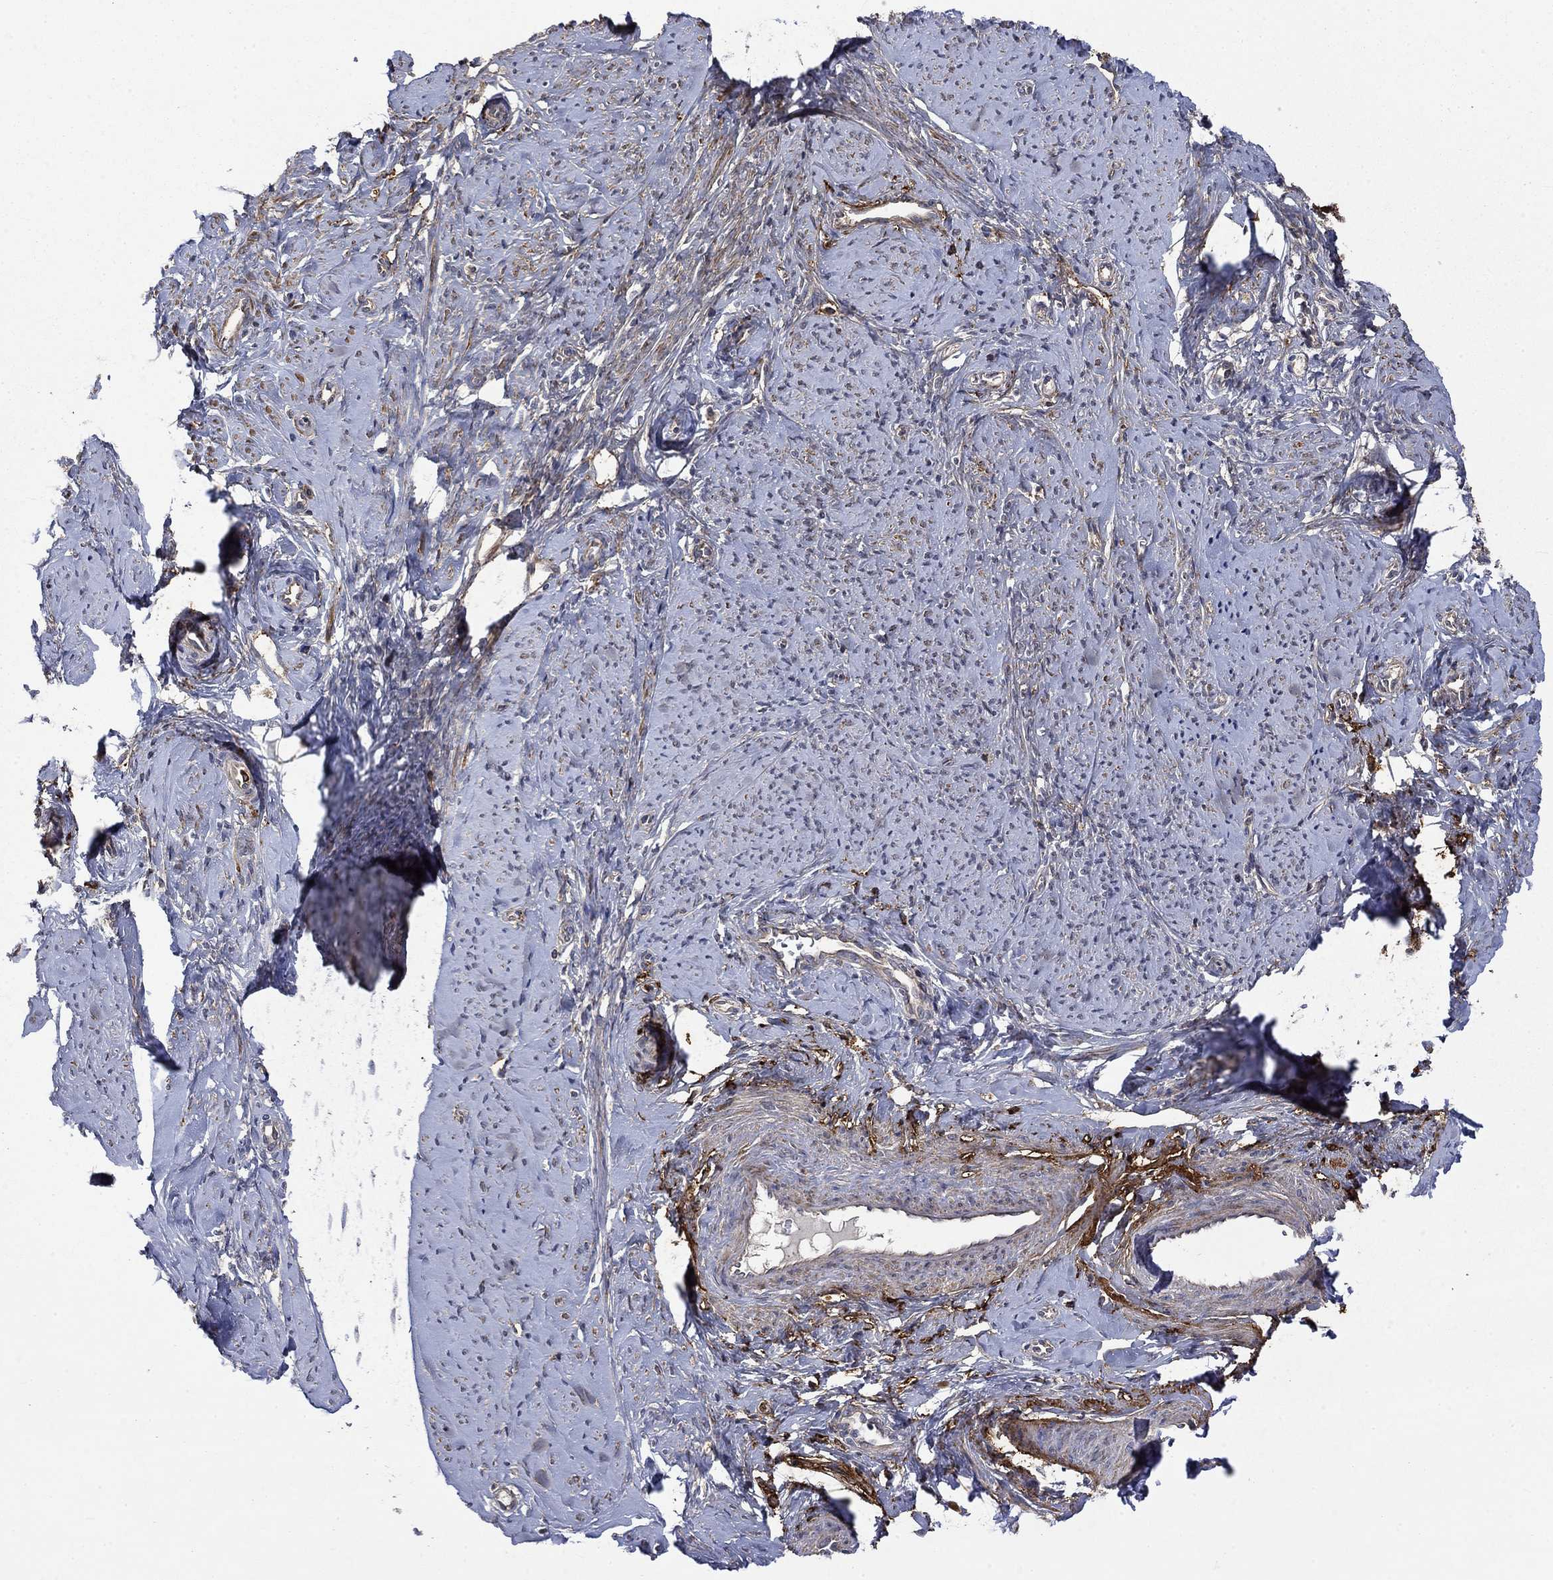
{"staining": {"intensity": "moderate", "quantity": ">75%", "location": "cytoplasmic/membranous"}, "tissue": "smooth muscle", "cell_type": "Smooth muscle cells", "image_type": "normal", "snomed": [{"axis": "morphology", "description": "Normal tissue, NOS"}, {"axis": "topography", "description": "Smooth muscle"}], "caption": "Immunohistochemical staining of unremarkable smooth muscle shows medium levels of moderate cytoplasmic/membranous expression in about >75% of smooth muscle cells.", "gene": "VCAN", "patient": {"sex": "female", "age": 48}}